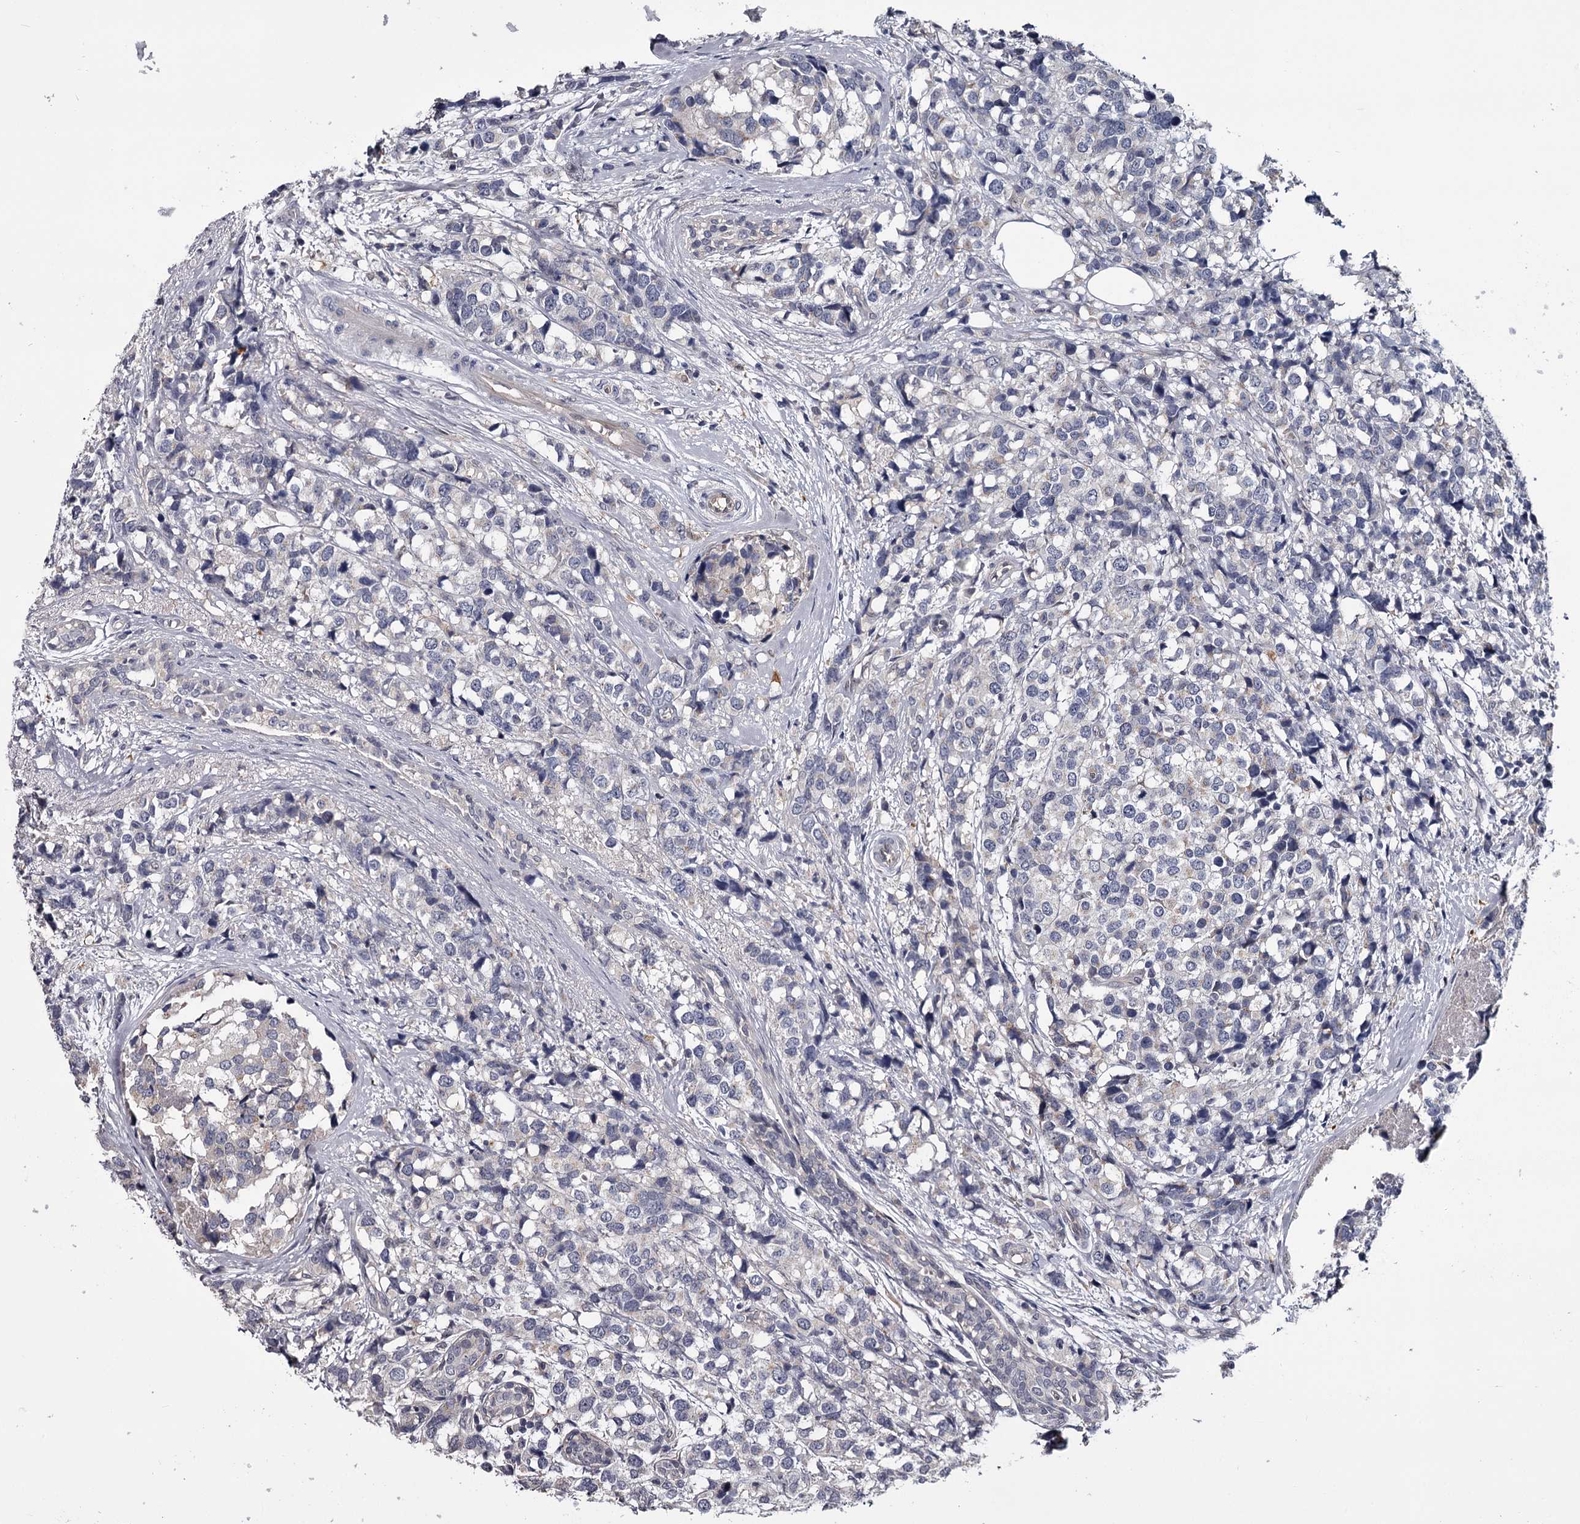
{"staining": {"intensity": "negative", "quantity": "none", "location": "none"}, "tissue": "breast cancer", "cell_type": "Tumor cells", "image_type": "cancer", "snomed": [{"axis": "morphology", "description": "Lobular carcinoma"}, {"axis": "topography", "description": "Breast"}], "caption": "Breast lobular carcinoma stained for a protein using IHC demonstrates no expression tumor cells.", "gene": "GSTO1", "patient": {"sex": "female", "age": 59}}